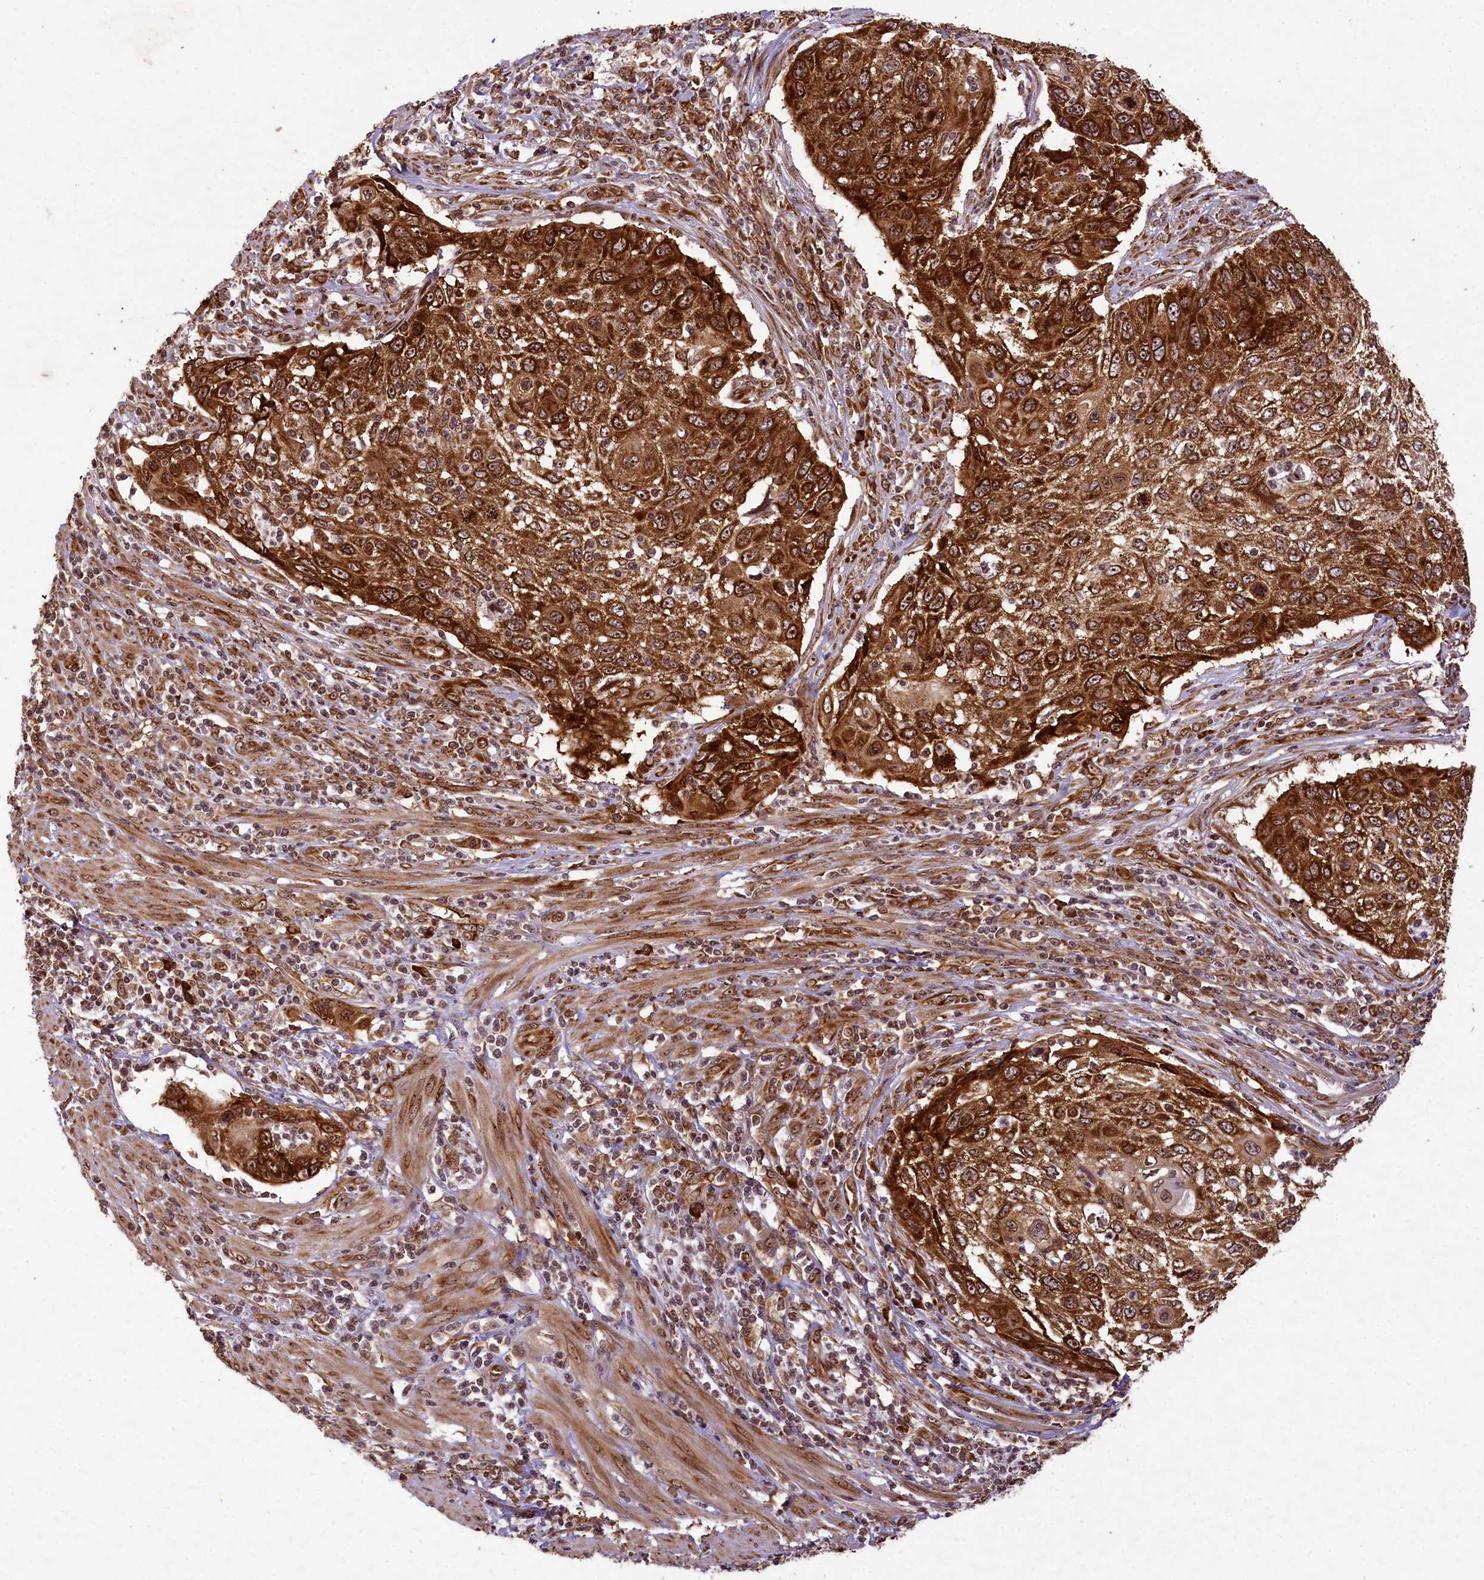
{"staining": {"intensity": "strong", "quantity": ">75%", "location": "cytoplasmic/membranous"}, "tissue": "cervical cancer", "cell_type": "Tumor cells", "image_type": "cancer", "snomed": [{"axis": "morphology", "description": "Squamous cell carcinoma, NOS"}, {"axis": "topography", "description": "Cervix"}], "caption": "This is an image of immunohistochemistry (IHC) staining of cervical cancer, which shows strong expression in the cytoplasmic/membranous of tumor cells.", "gene": "LARP4", "patient": {"sex": "female", "age": 70}}